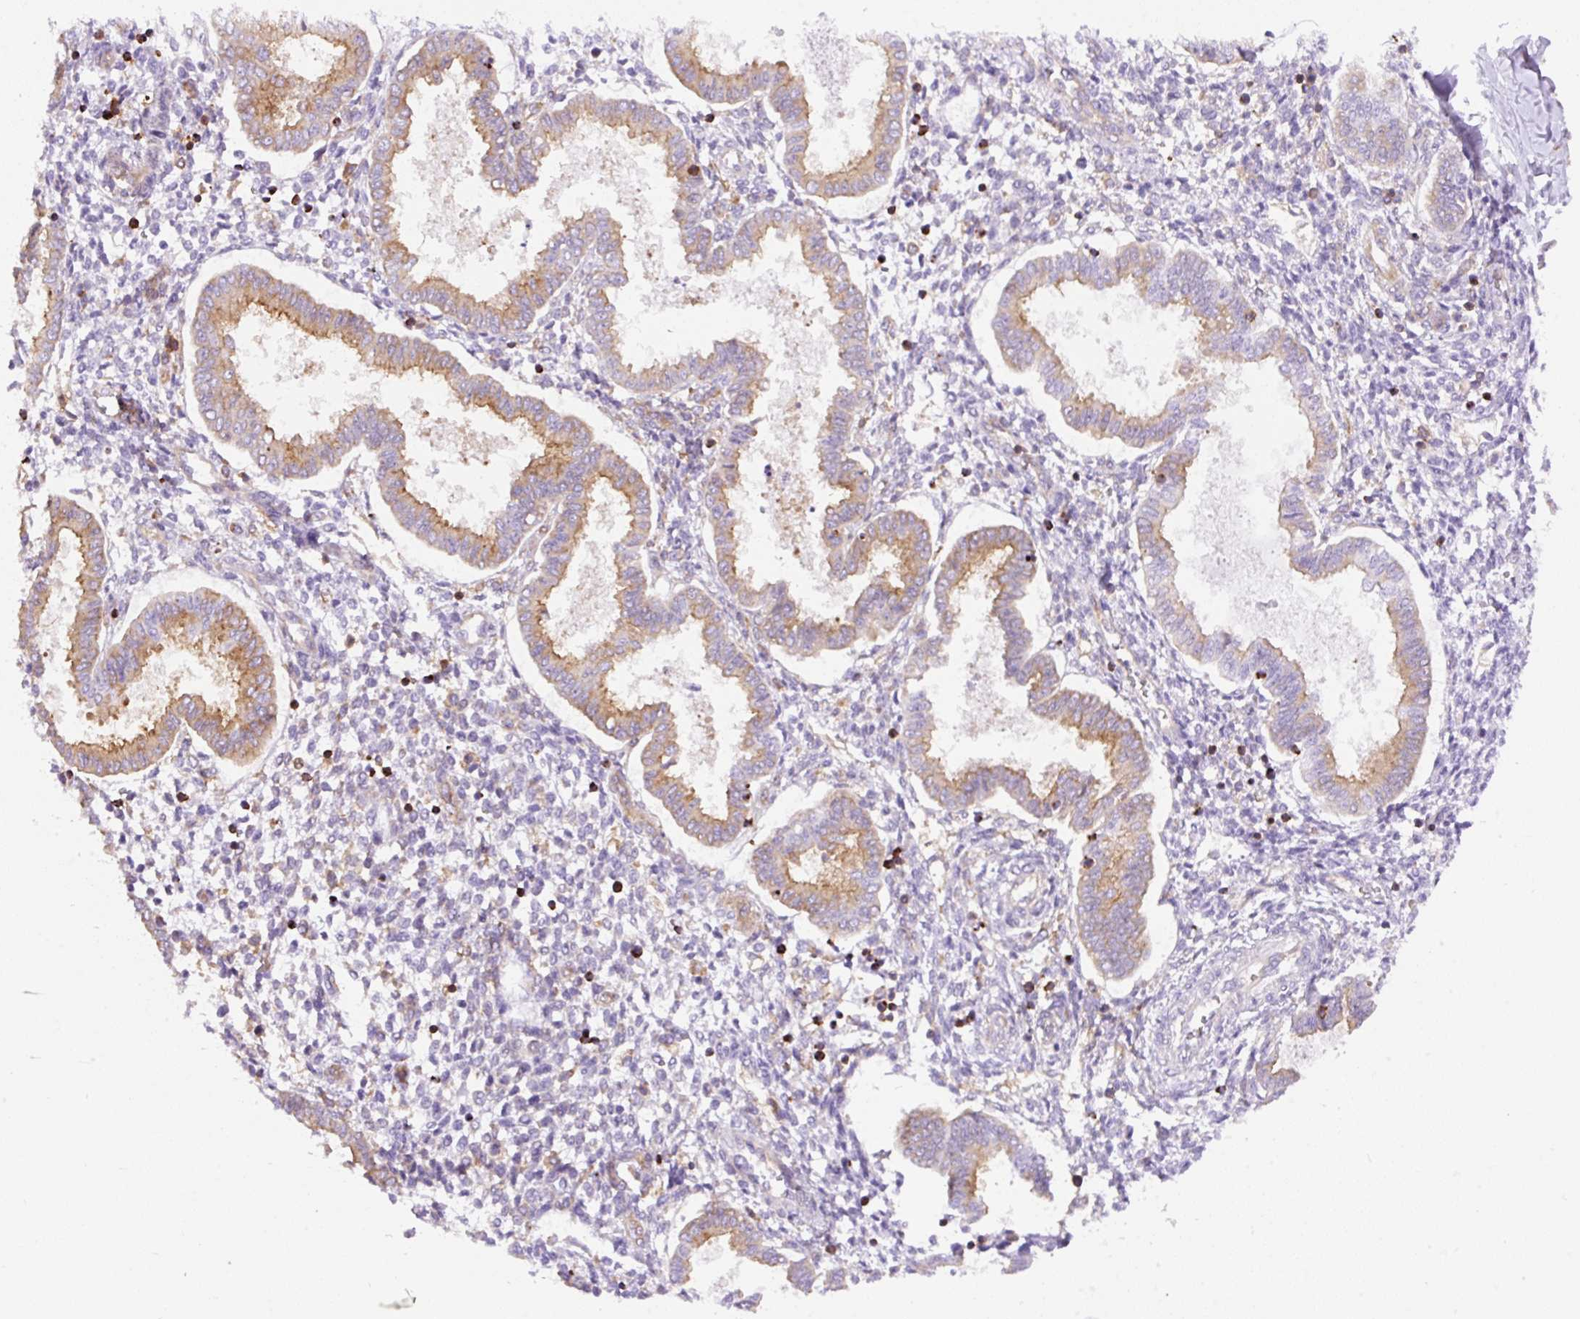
{"staining": {"intensity": "moderate", "quantity": "<25%", "location": "cytoplasmic/membranous"}, "tissue": "endometrium", "cell_type": "Cells in endometrial stroma", "image_type": "normal", "snomed": [{"axis": "morphology", "description": "Normal tissue, NOS"}, {"axis": "topography", "description": "Endometrium"}], "caption": "Protein expression analysis of unremarkable endometrium exhibits moderate cytoplasmic/membranous staining in about <25% of cells in endometrial stroma. The protein is shown in brown color, while the nuclei are stained blue.", "gene": "DNM2", "patient": {"sex": "female", "age": 24}}